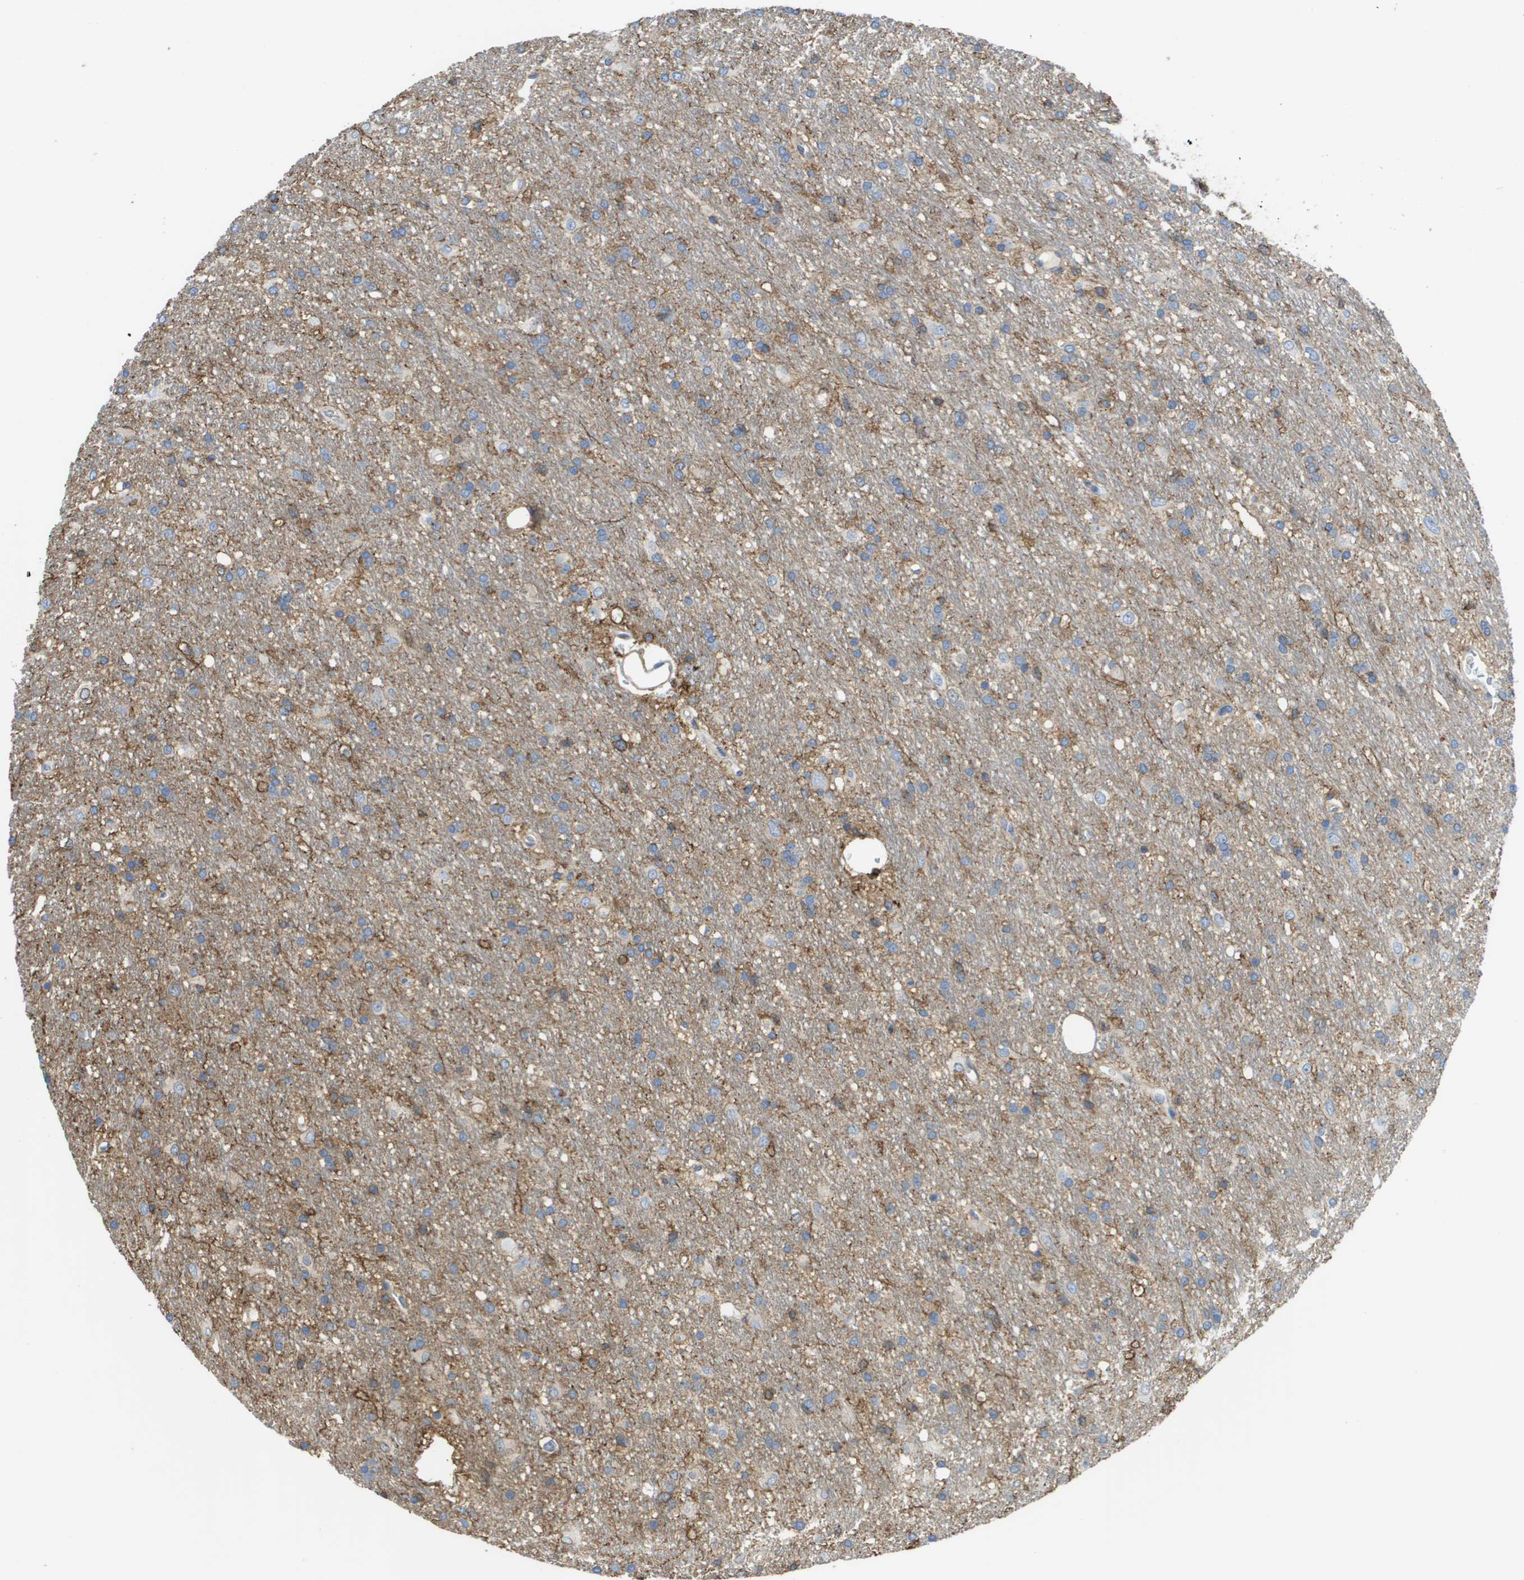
{"staining": {"intensity": "moderate", "quantity": "<25%", "location": "cytoplasmic/membranous"}, "tissue": "glioma", "cell_type": "Tumor cells", "image_type": "cancer", "snomed": [{"axis": "morphology", "description": "Glioma, malignant, Low grade"}, {"axis": "topography", "description": "Brain"}], "caption": "A brown stain highlights moderate cytoplasmic/membranous expression of a protein in human glioma tumor cells.", "gene": "PASK", "patient": {"sex": "male", "age": 77}}